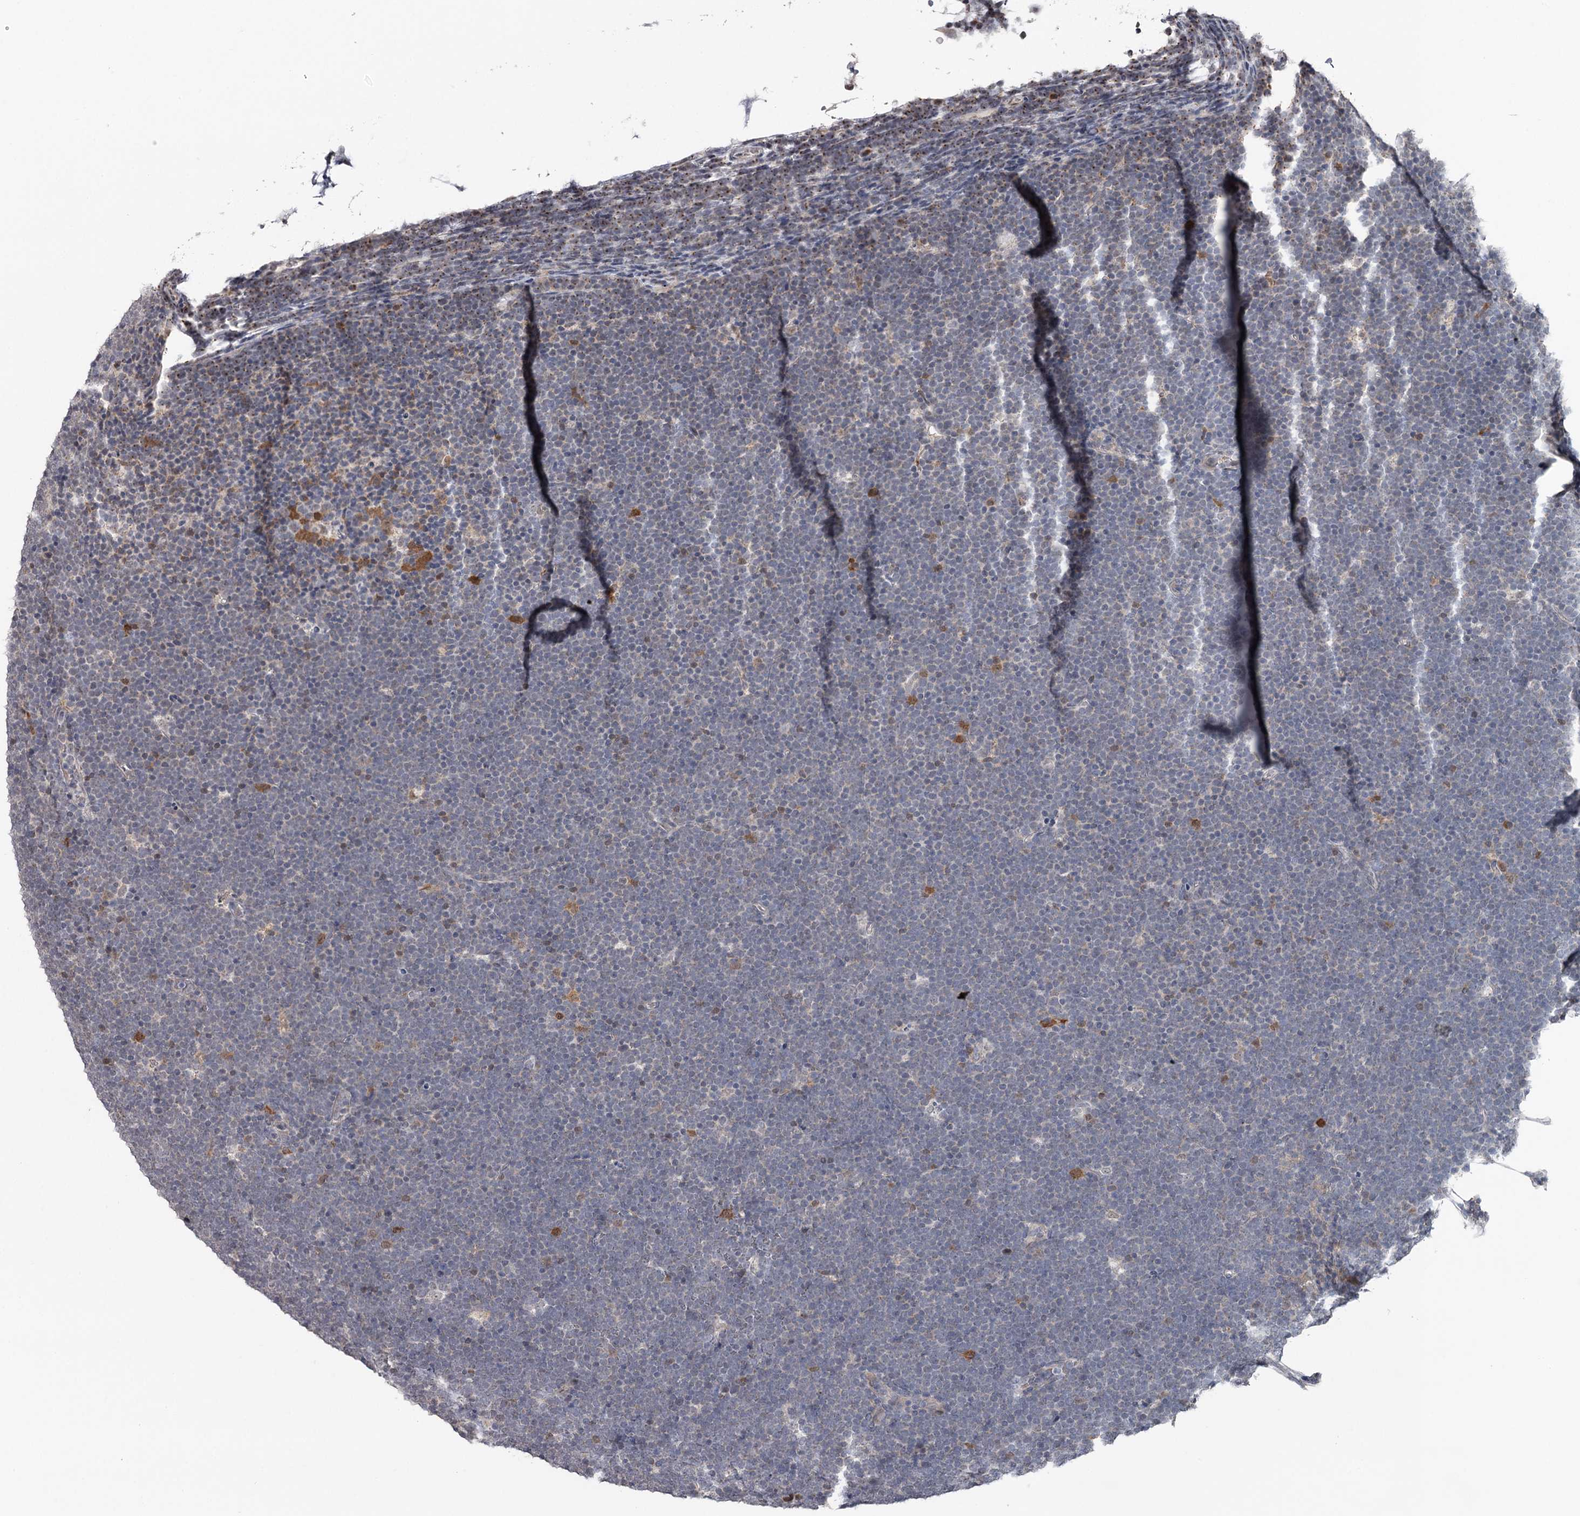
{"staining": {"intensity": "negative", "quantity": "none", "location": "none"}, "tissue": "lymphoma", "cell_type": "Tumor cells", "image_type": "cancer", "snomed": [{"axis": "morphology", "description": "Malignant lymphoma, non-Hodgkin's type, High grade"}, {"axis": "topography", "description": "Lymph node"}], "caption": "This histopathology image is of lymphoma stained with immunohistochemistry to label a protein in brown with the nuclei are counter-stained blue. There is no staining in tumor cells.", "gene": "GTSF1", "patient": {"sex": "male", "age": 13}}